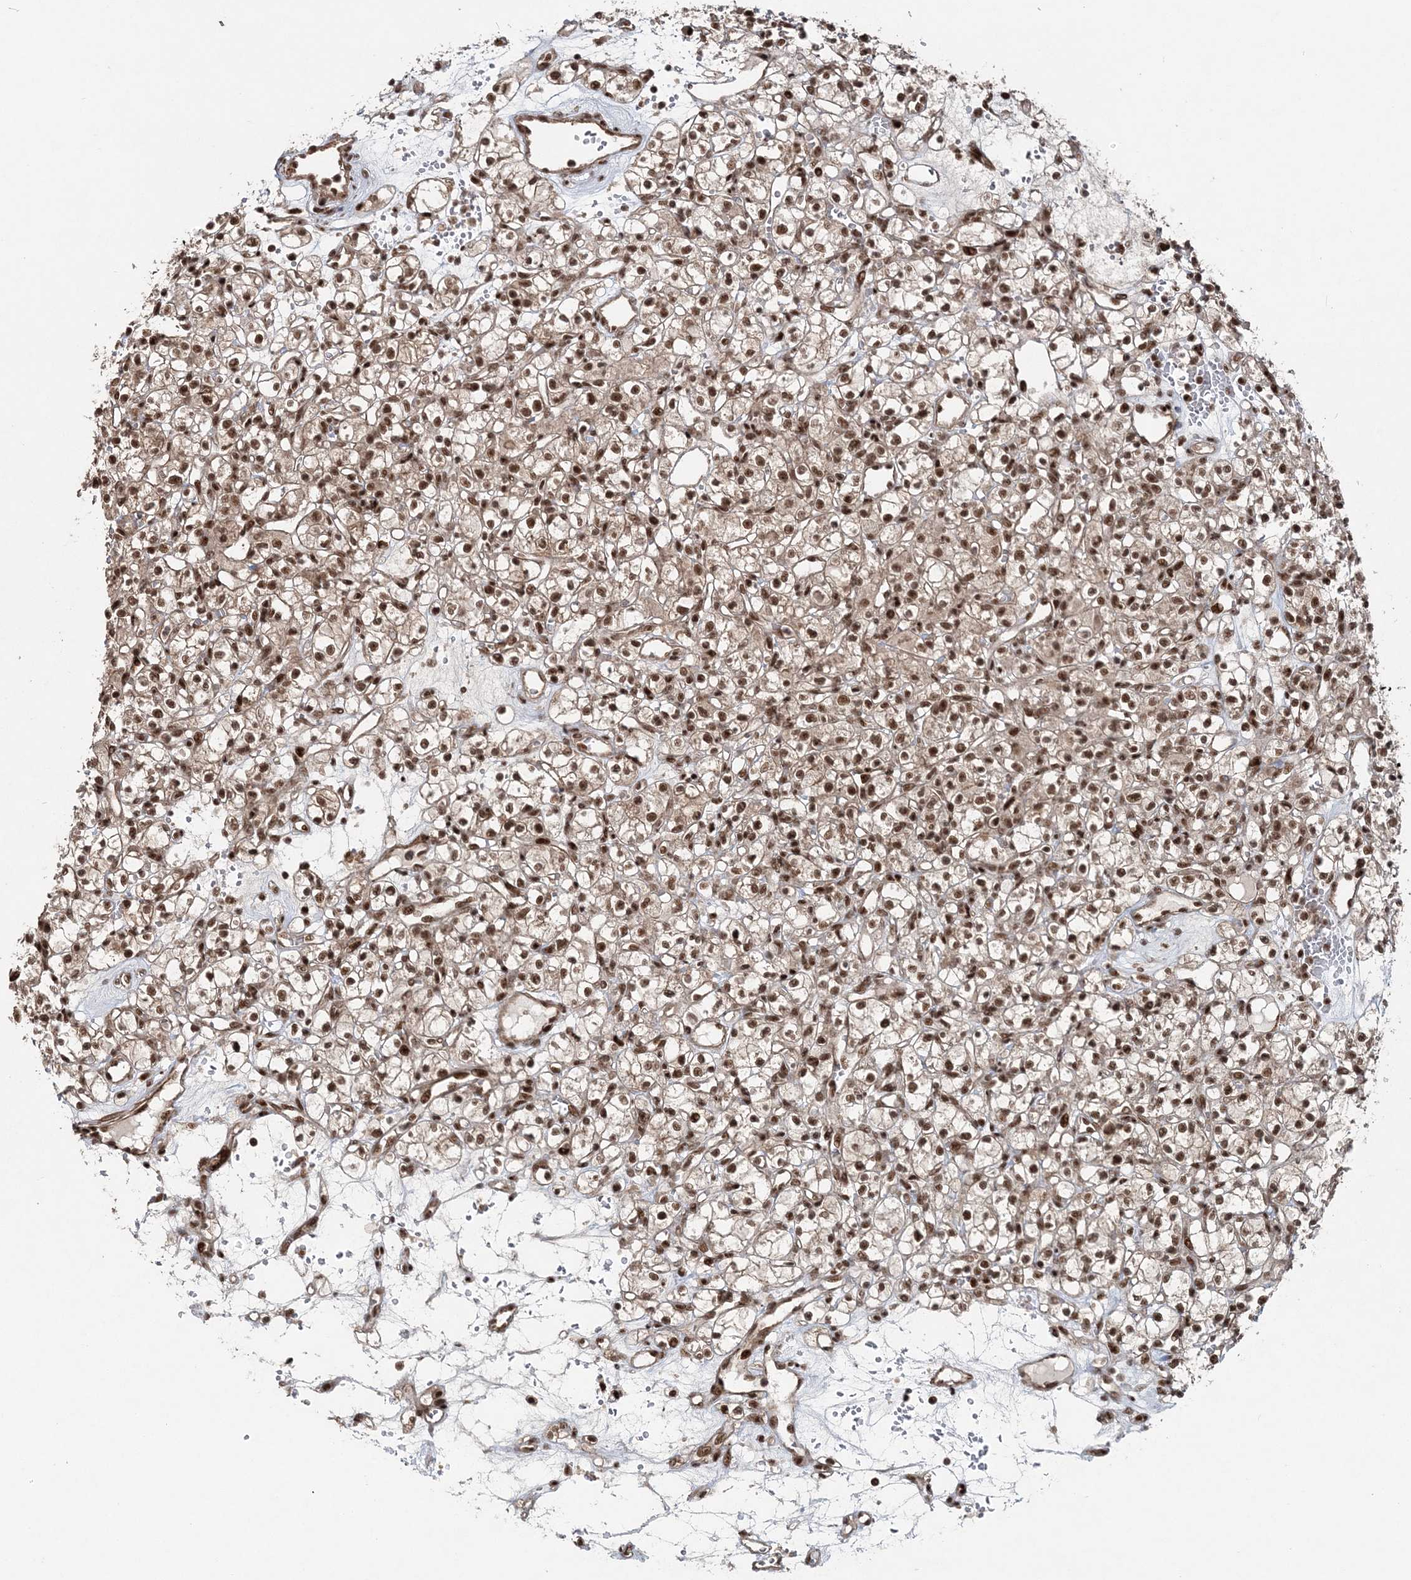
{"staining": {"intensity": "strong", "quantity": ">75%", "location": "nuclear"}, "tissue": "renal cancer", "cell_type": "Tumor cells", "image_type": "cancer", "snomed": [{"axis": "morphology", "description": "Adenocarcinoma, NOS"}, {"axis": "topography", "description": "Kidney"}], "caption": "DAB immunohistochemical staining of human renal cancer reveals strong nuclear protein positivity in approximately >75% of tumor cells.", "gene": "EXOSC8", "patient": {"sex": "female", "age": 59}}